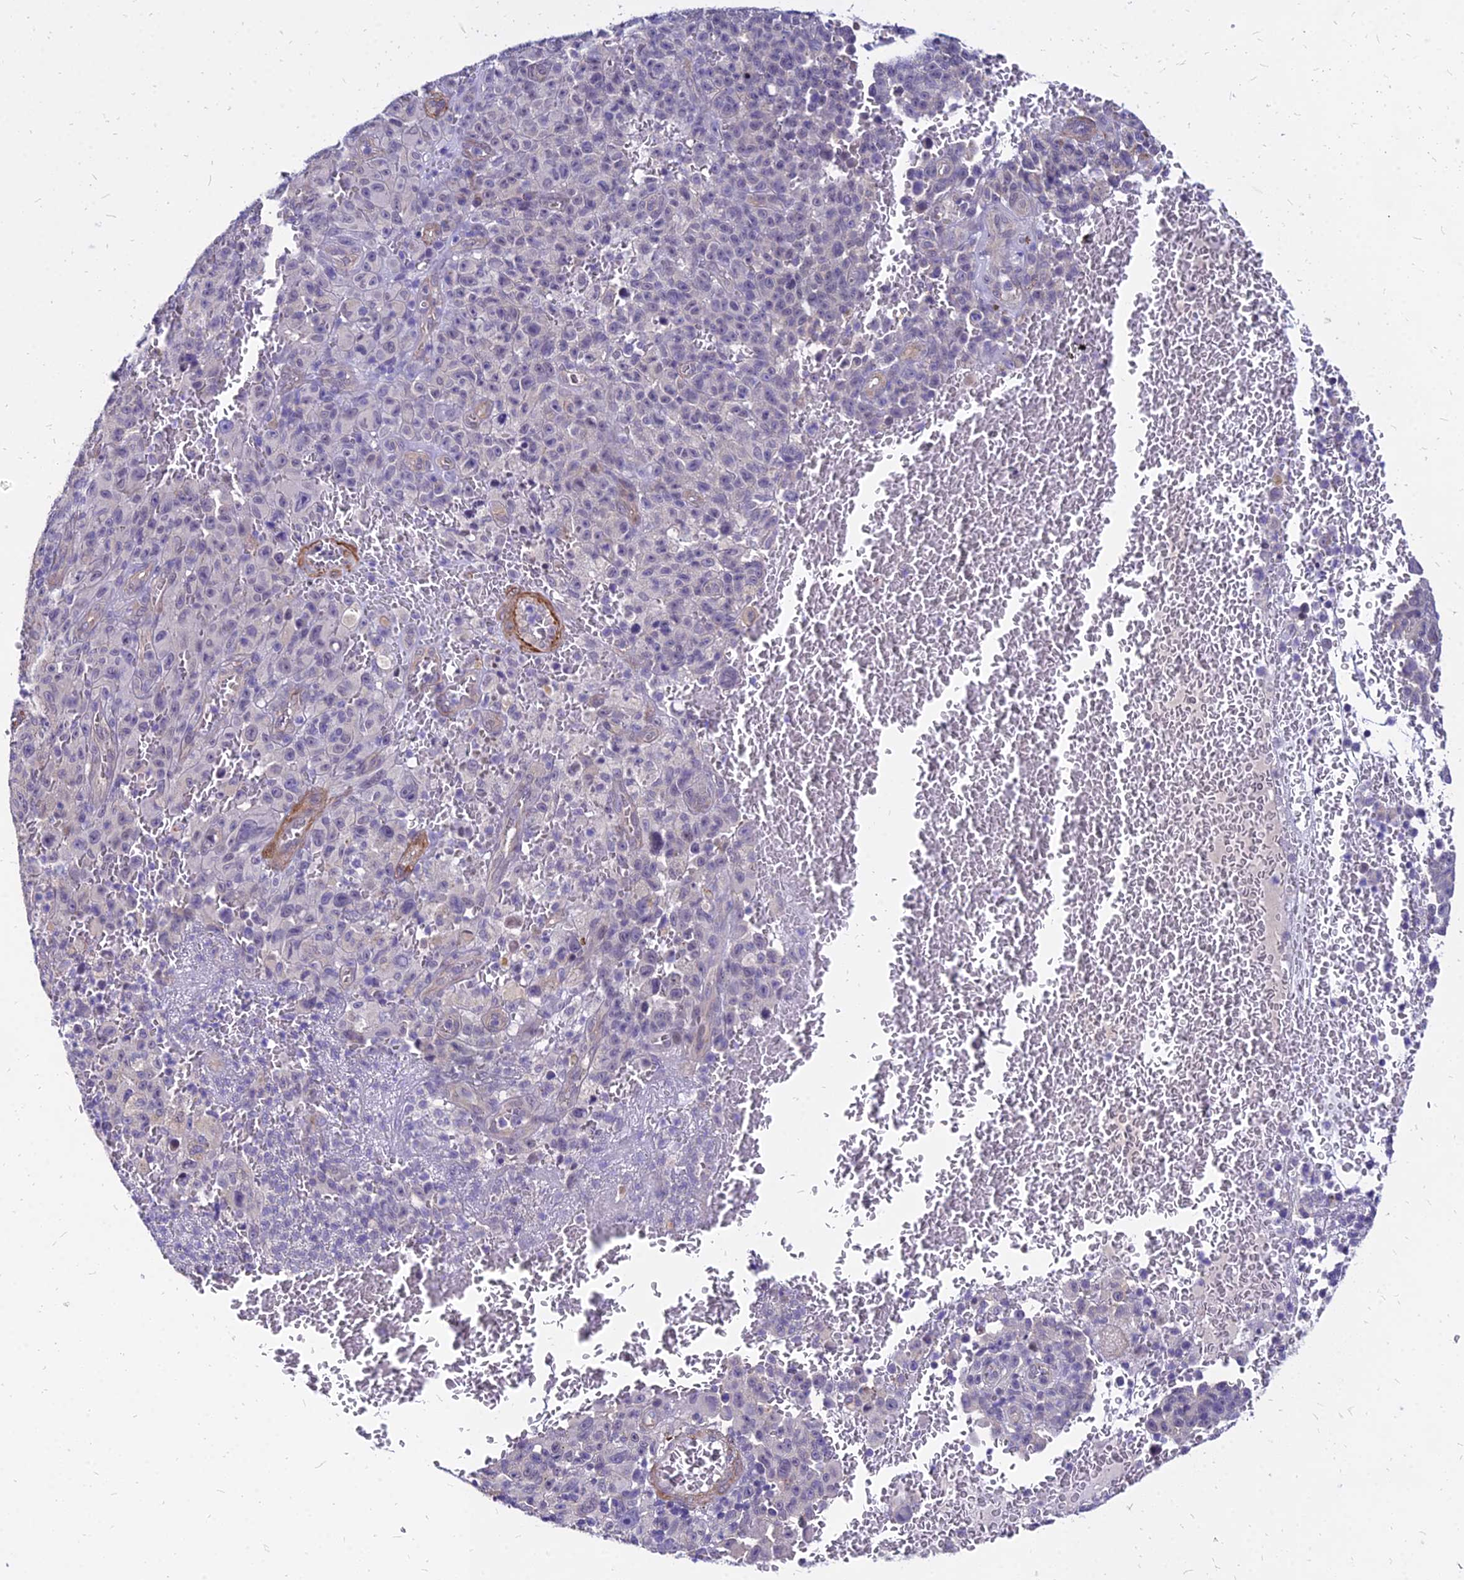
{"staining": {"intensity": "negative", "quantity": "none", "location": "none"}, "tissue": "melanoma", "cell_type": "Tumor cells", "image_type": "cancer", "snomed": [{"axis": "morphology", "description": "Malignant melanoma, NOS"}, {"axis": "topography", "description": "Skin"}], "caption": "Malignant melanoma stained for a protein using IHC displays no positivity tumor cells.", "gene": "YEATS2", "patient": {"sex": "female", "age": 82}}